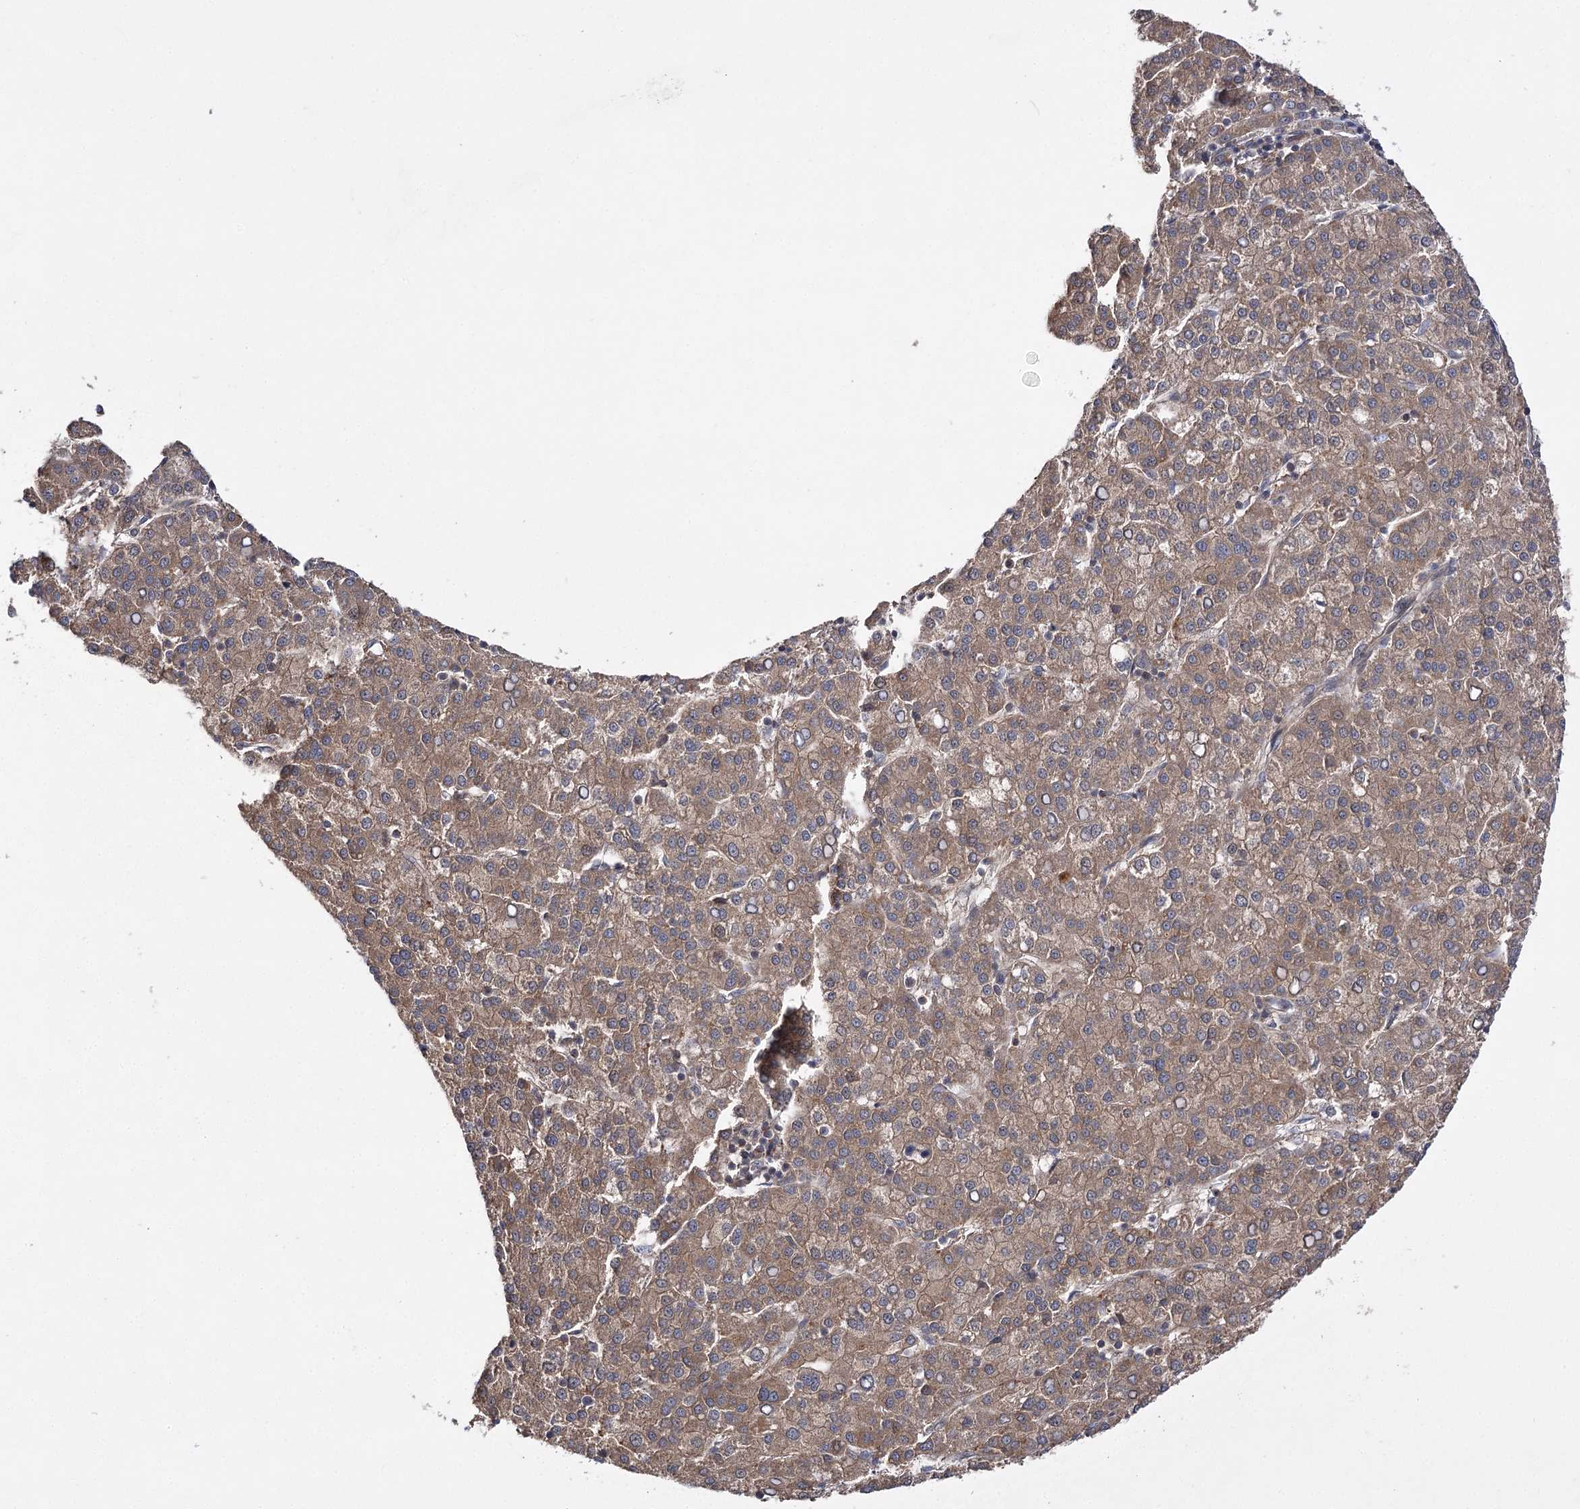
{"staining": {"intensity": "moderate", "quantity": ">75%", "location": "cytoplasmic/membranous"}, "tissue": "liver cancer", "cell_type": "Tumor cells", "image_type": "cancer", "snomed": [{"axis": "morphology", "description": "Carcinoma, Hepatocellular, NOS"}, {"axis": "topography", "description": "Liver"}], "caption": "A high-resolution histopathology image shows IHC staining of liver hepatocellular carcinoma, which displays moderate cytoplasmic/membranous expression in about >75% of tumor cells.", "gene": "BCR", "patient": {"sex": "female", "age": 58}}